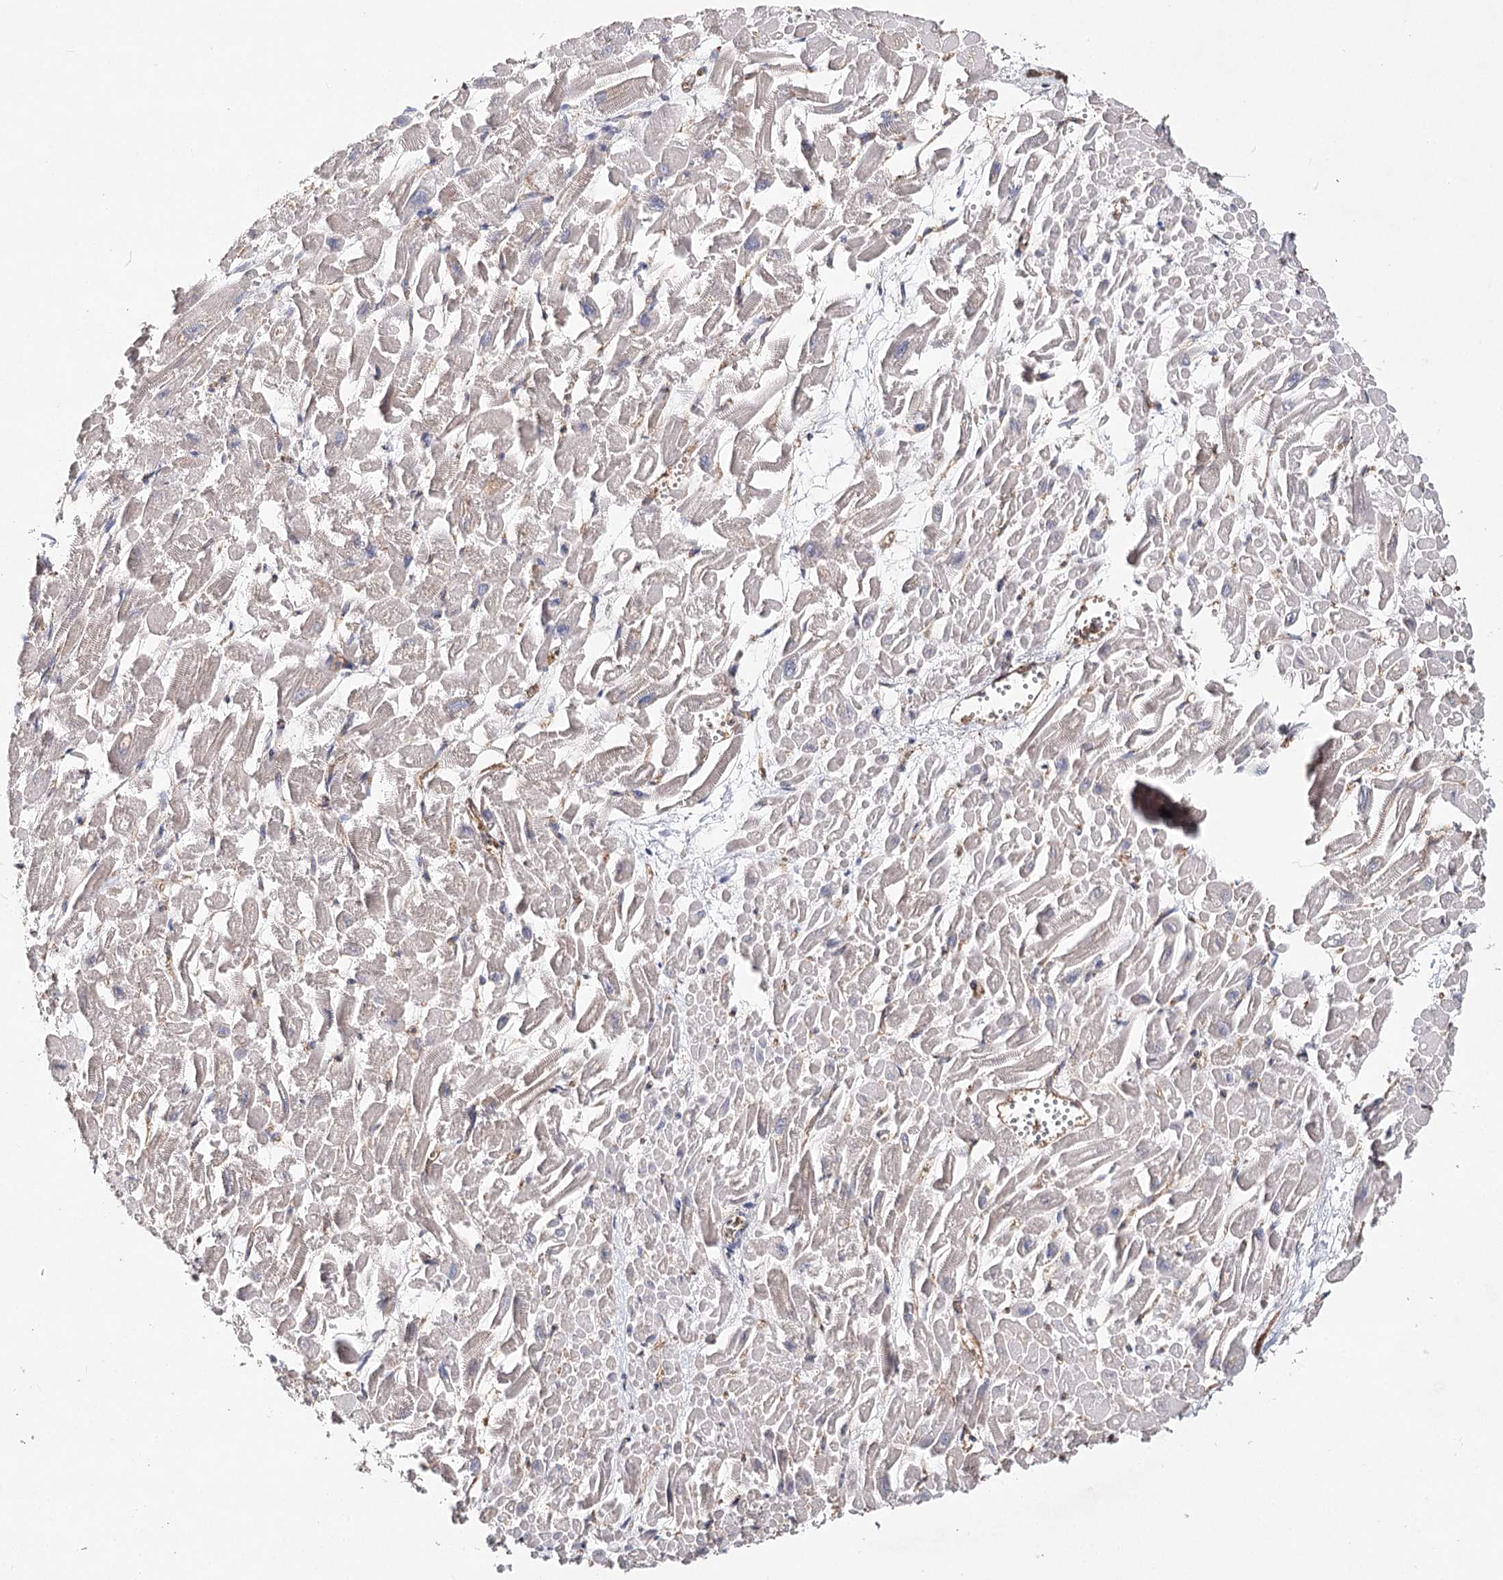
{"staining": {"intensity": "negative", "quantity": "none", "location": "none"}, "tissue": "heart muscle", "cell_type": "Cardiomyocytes", "image_type": "normal", "snomed": [{"axis": "morphology", "description": "Normal tissue, NOS"}, {"axis": "topography", "description": "Heart"}], "caption": "IHC of normal heart muscle exhibits no positivity in cardiomyocytes.", "gene": "TMEM218", "patient": {"sex": "male", "age": 54}}